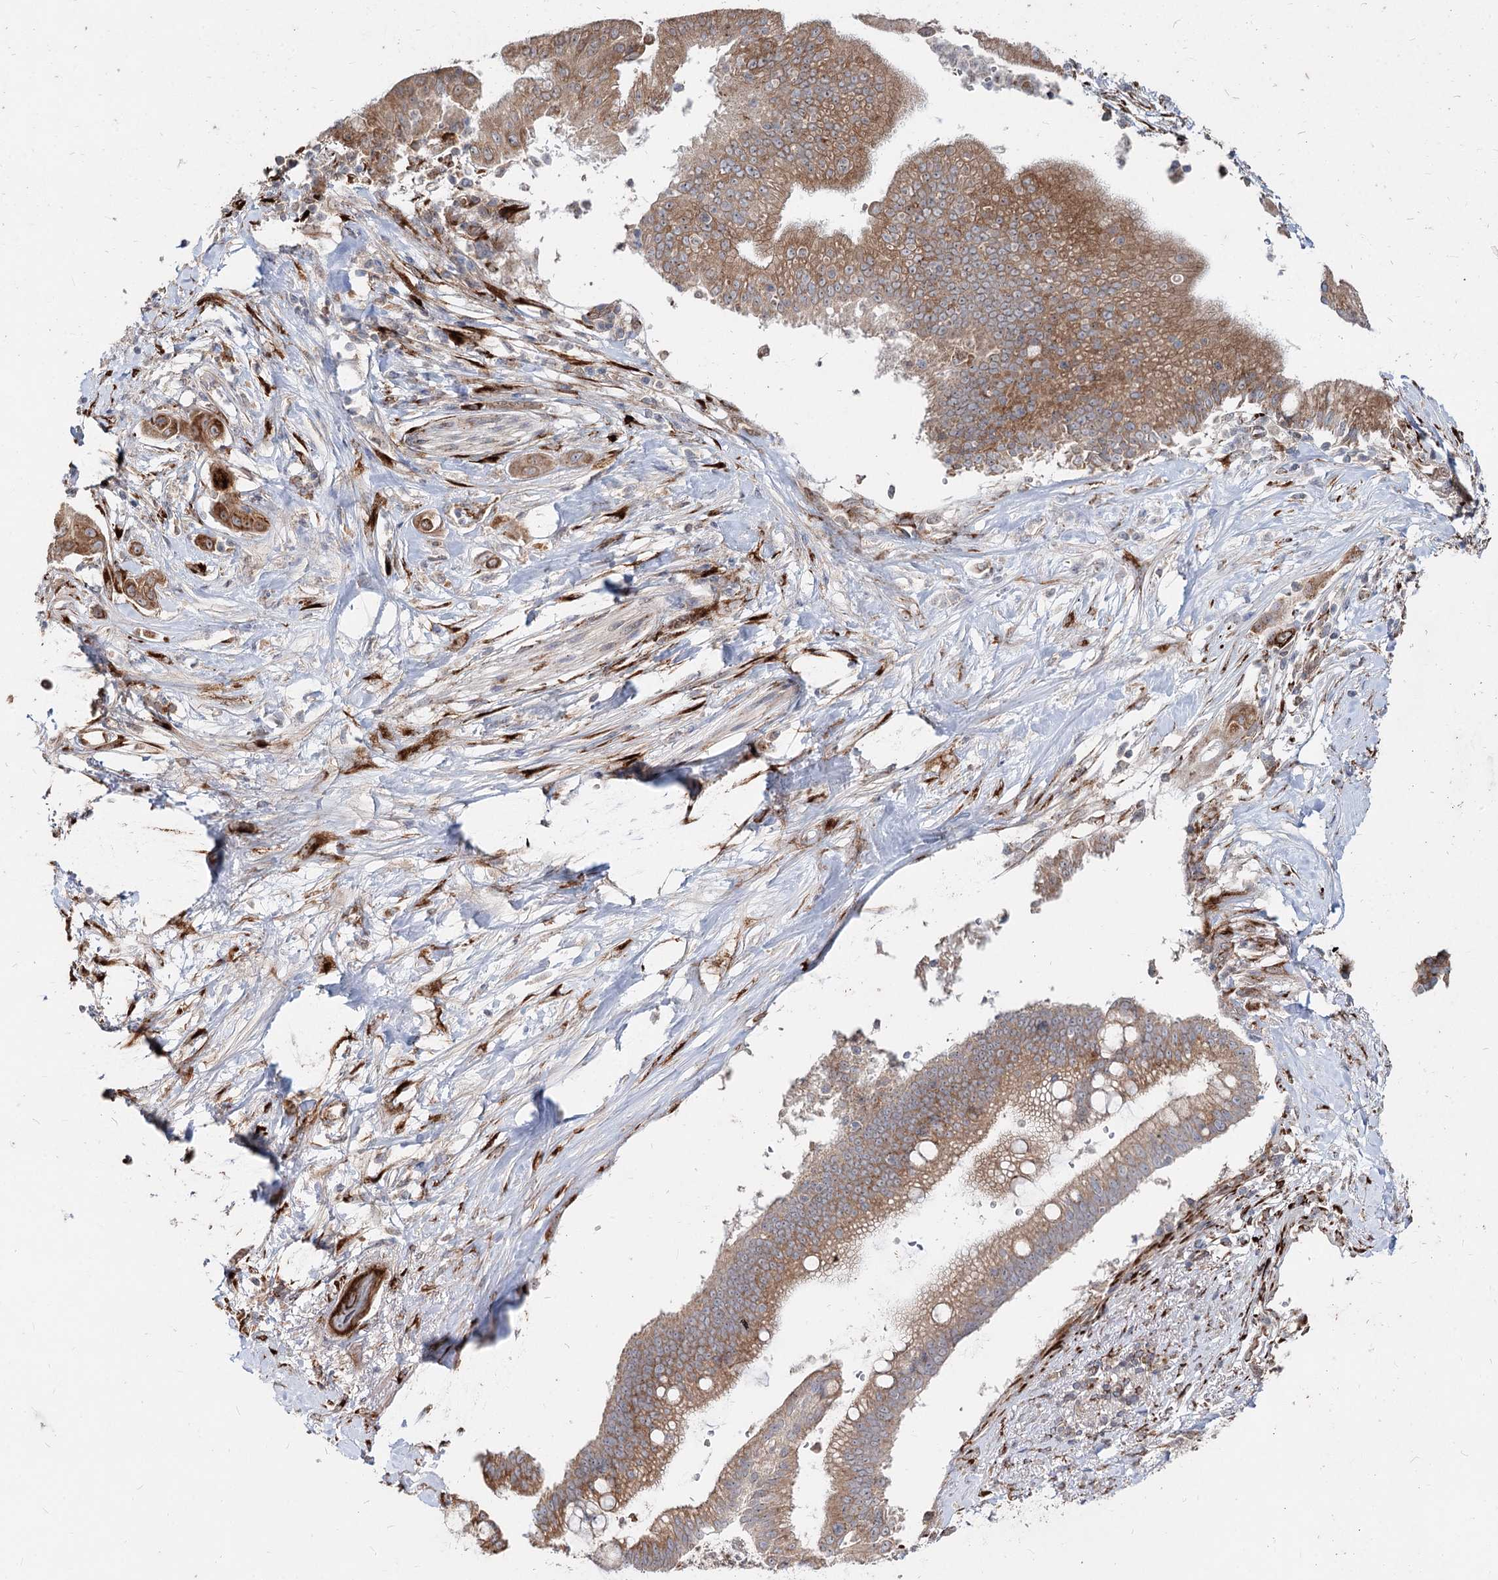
{"staining": {"intensity": "moderate", "quantity": ">75%", "location": "cytoplasmic/membranous"}, "tissue": "pancreatic cancer", "cell_type": "Tumor cells", "image_type": "cancer", "snomed": [{"axis": "morphology", "description": "Adenocarcinoma, NOS"}, {"axis": "topography", "description": "Pancreas"}], "caption": "Protein analysis of adenocarcinoma (pancreatic) tissue reveals moderate cytoplasmic/membranous positivity in about >75% of tumor cells.", "gene": "SPART", "patient": {"sex": "male", "age": 68}}